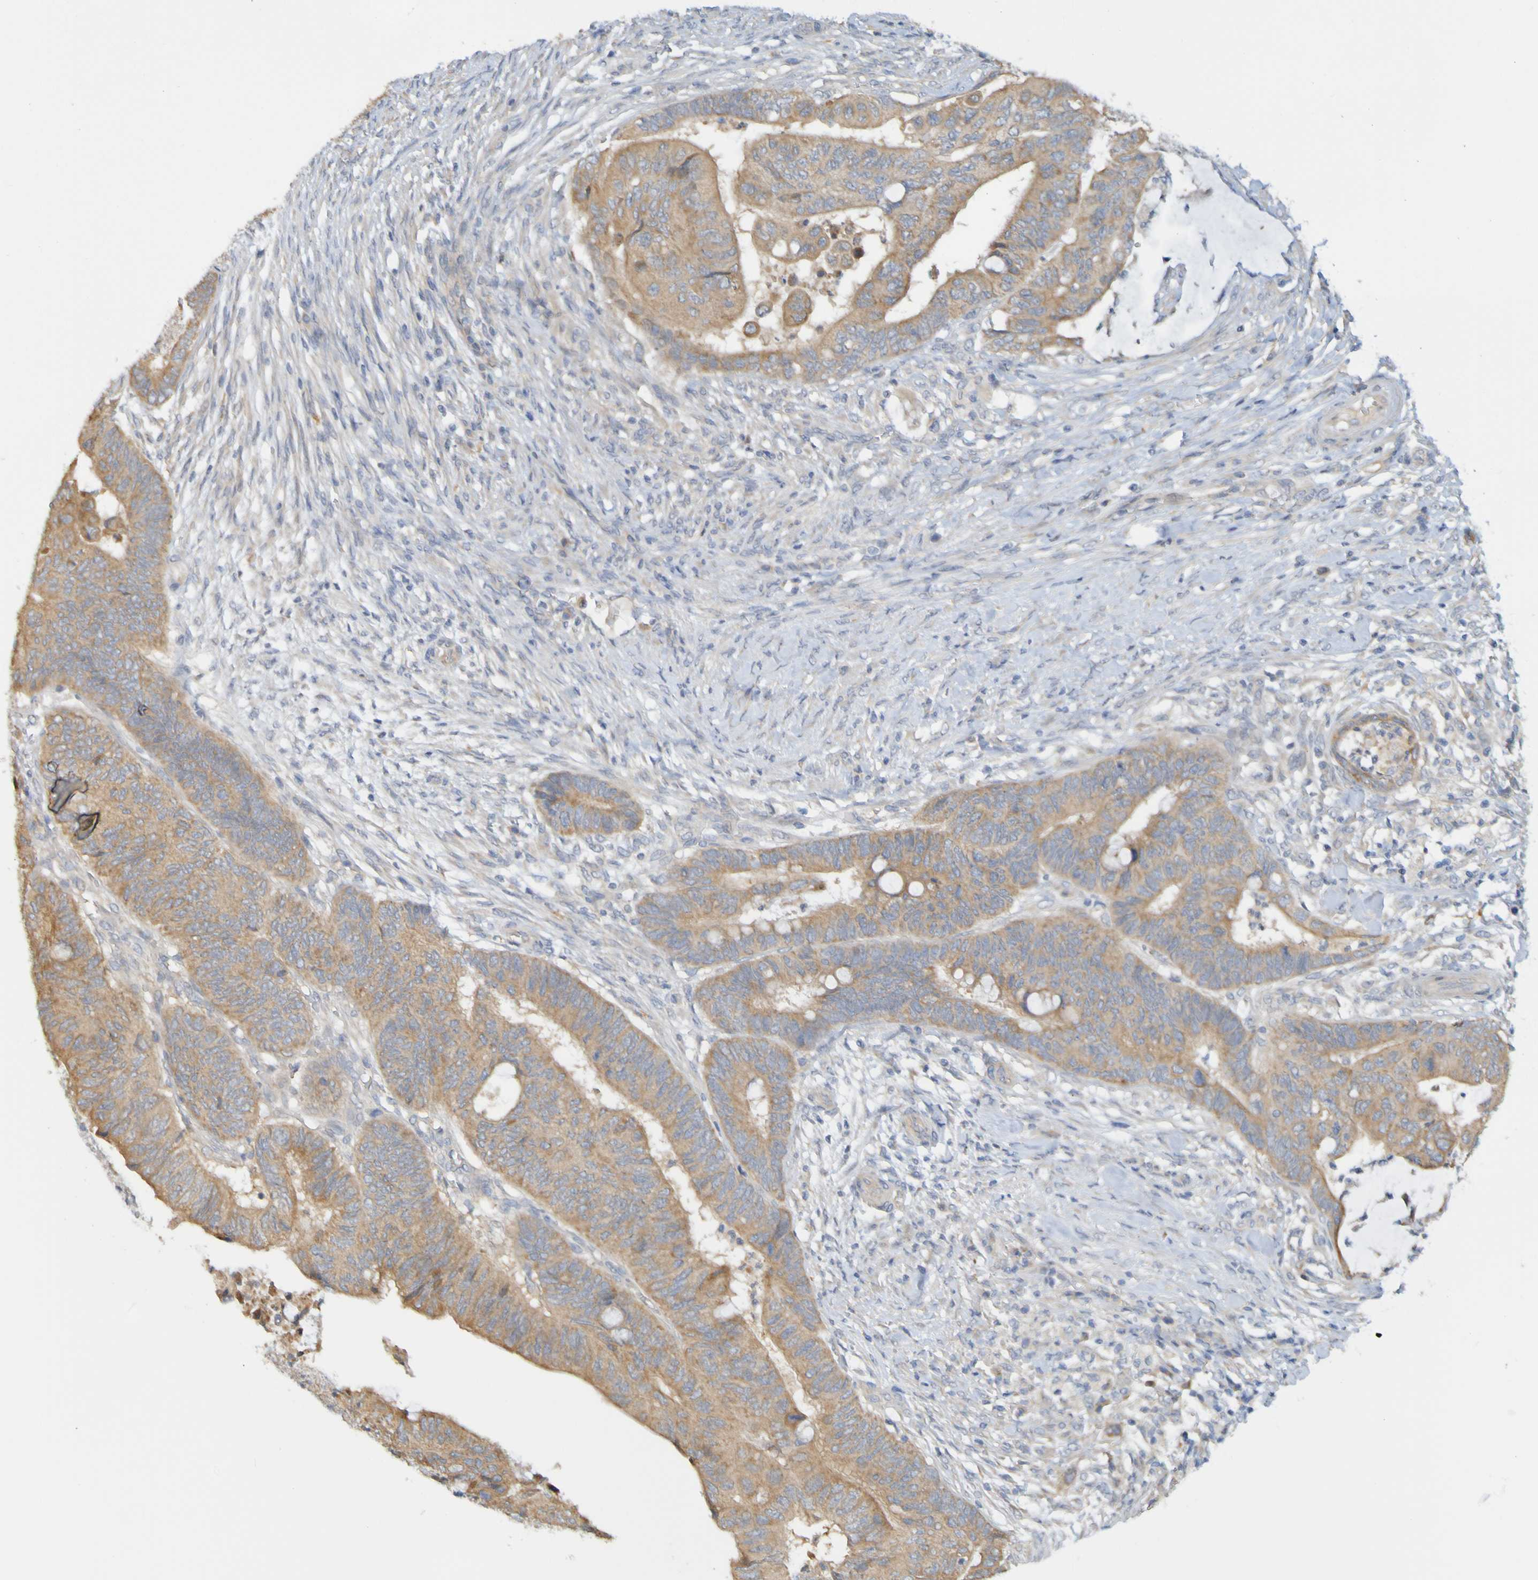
{"staining": {"intensity": "moderate", "quantity": ">75%", "location": "cytoplasmic/membranous"}, "tissue": "colorectal cancer", "cell_type": "Tumor cells", "image_type": "cancer", "snomed": [{"axis": "morphology", "description": "Normal tissue, NOS"}, {"axis": "morphology", "description": "Adenocarcinoma, NOS"}, {"axis": "topography", "description": "Rectum"}, {"axis": "topography", "description": "Peripheral nerve tissue"}], "caption": "Colorectal cancer (adenocarcinoma) was stained to show a protein in brown. There is medium levels of moderate cytoplasmic/membranous staining in approximately >75% of tumor cells.", "gene": "NAV2", "patient": {"sex": "male", "age": 92}}